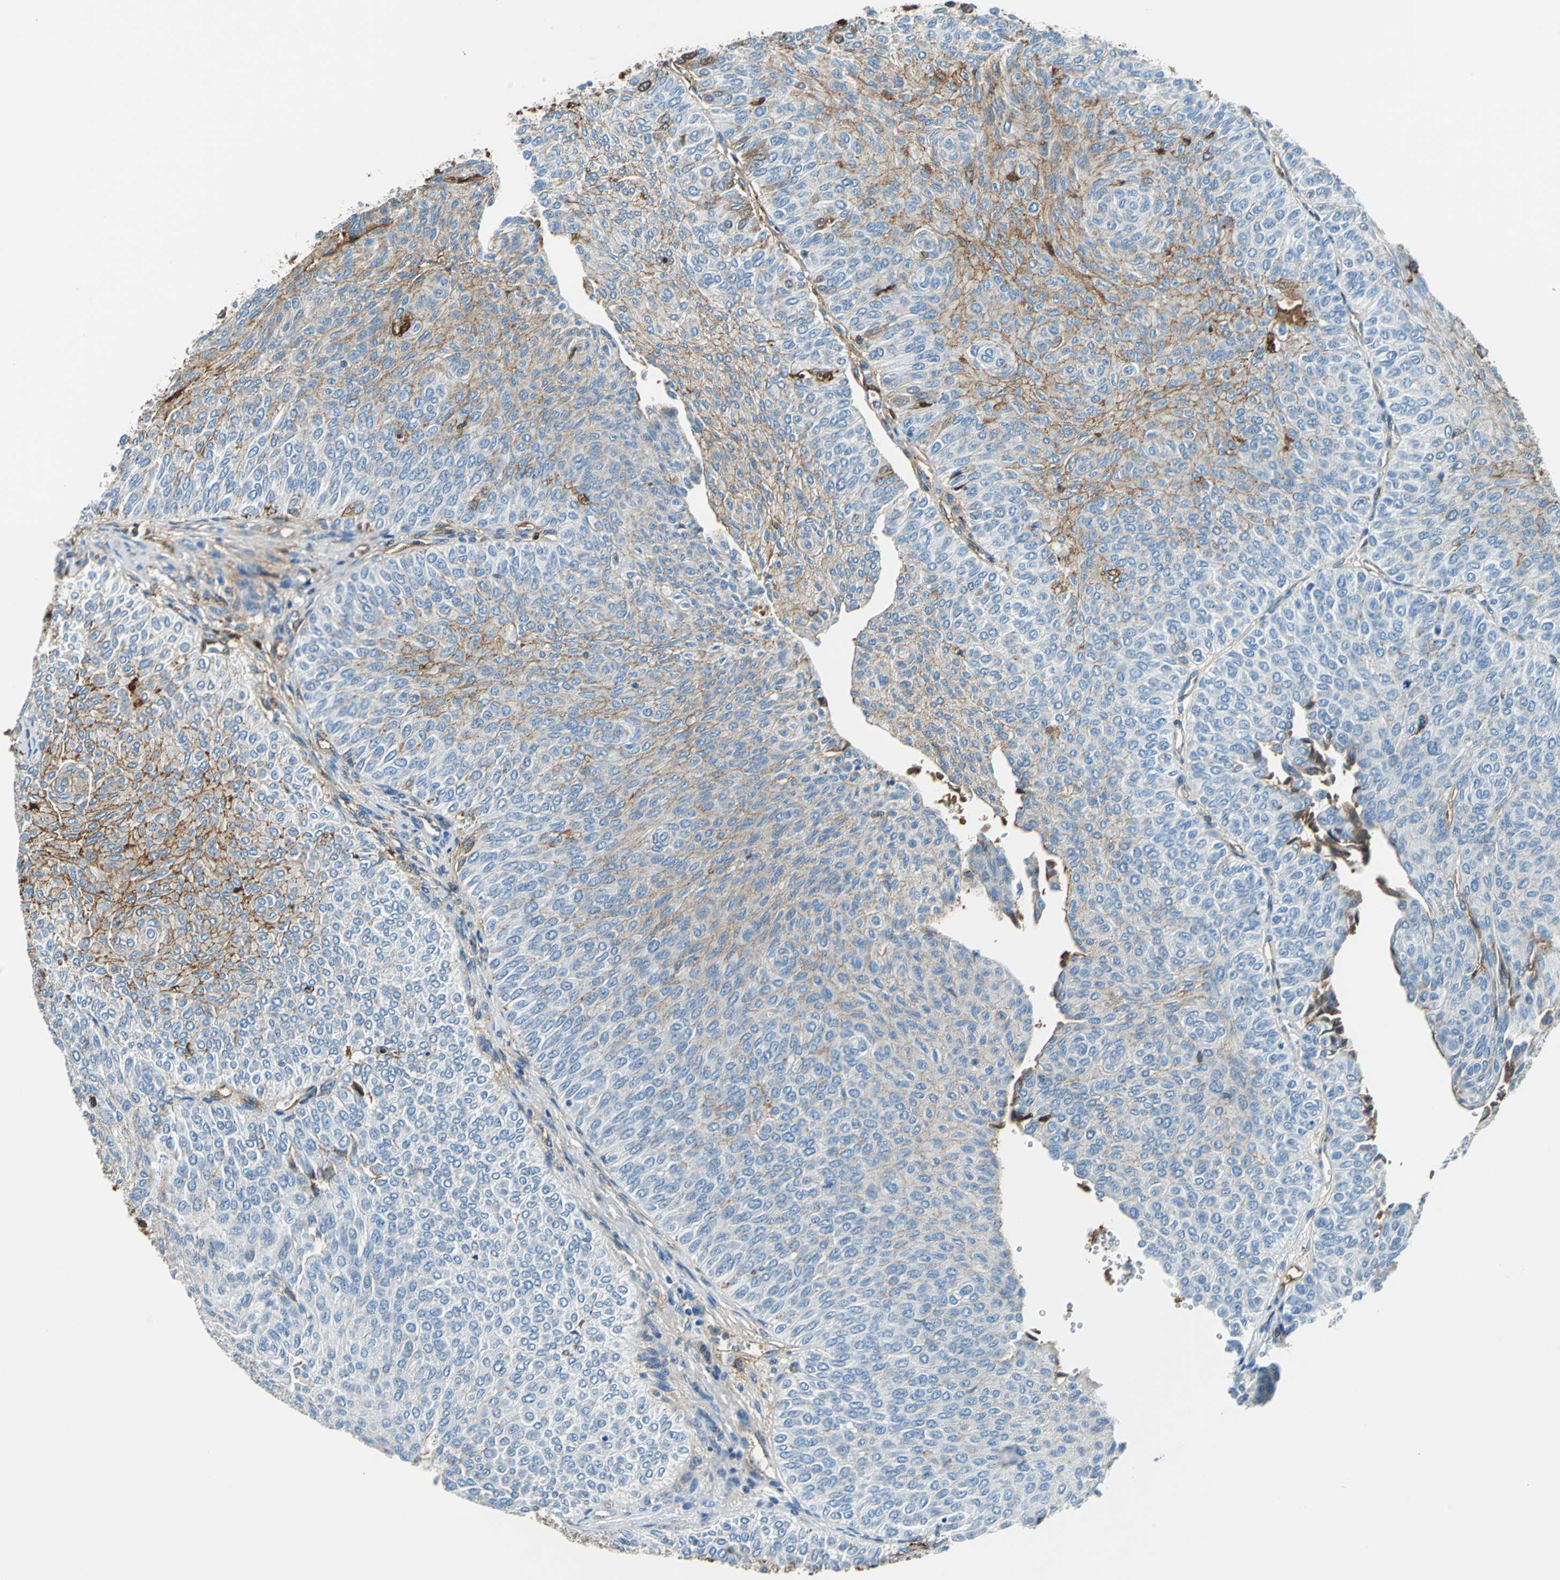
{"staining": {"intensity": "moderate", "quantity": "25%-75%", "location": "cytoplasmic/membranous"}, "tissue": "urothelial cancer", "cell_type": "Tumor cells", "image_type": "cancer", "snomed": [{"axis": "morphology", "description": "Urothelial carcinoma, Low grade"}, {"axis": "topography", "description": "Urinary bladder"}], "caption": "Urothelial cancer stained for a protein demonstrates moderate cytoplasmic/membranous positivity in tumor cells.", "gene": "ALB", "patient": {"sex": "male", "age": 78}}